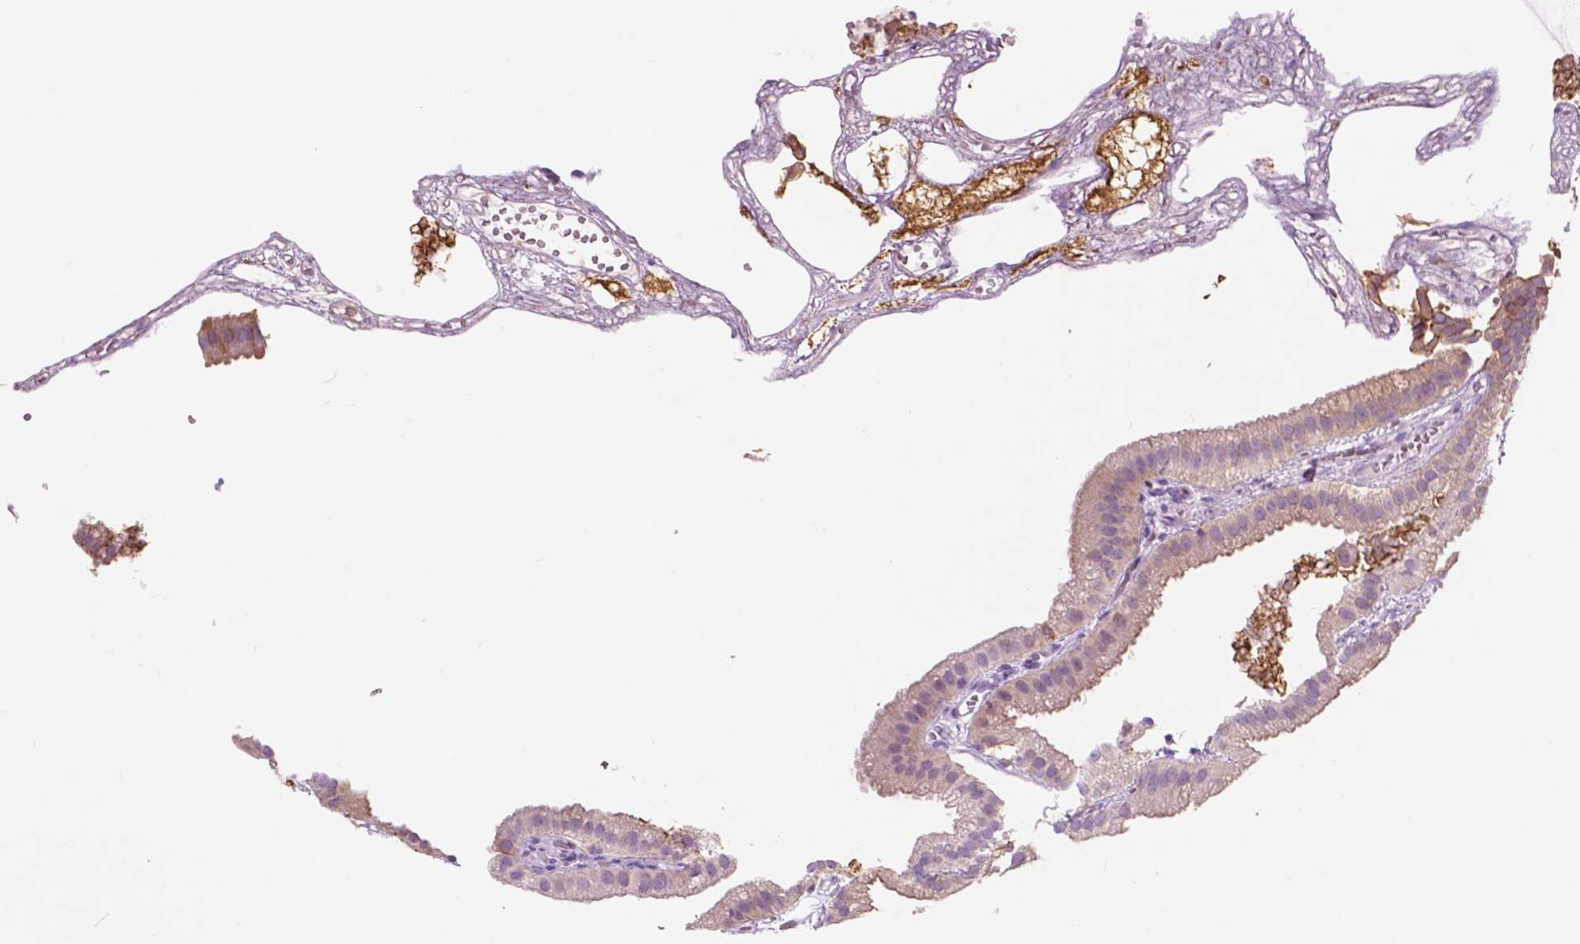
{"staining": {"intensity": "weak", "quantity": ">75%", "location": "cytoplasmic/membranous,nuclear"}, "tissue": "gallbladder", "cell_type": "Glandular cells", "image_type": "normal", "snomed": [{"axis": "morphology", "description": "Normal tissue, NOS"}, {"axis": "topography", "description": "Gallbladder"}], "caption": "Immunohistochemical staining of unremarkable human gallbladder displays low levels of weak cytoplasmic/membranous,nuclear expression in approximately >75% of glandular cells.", "gene": "CUZD1", "patient": {"sex": "female", "age": 63}}